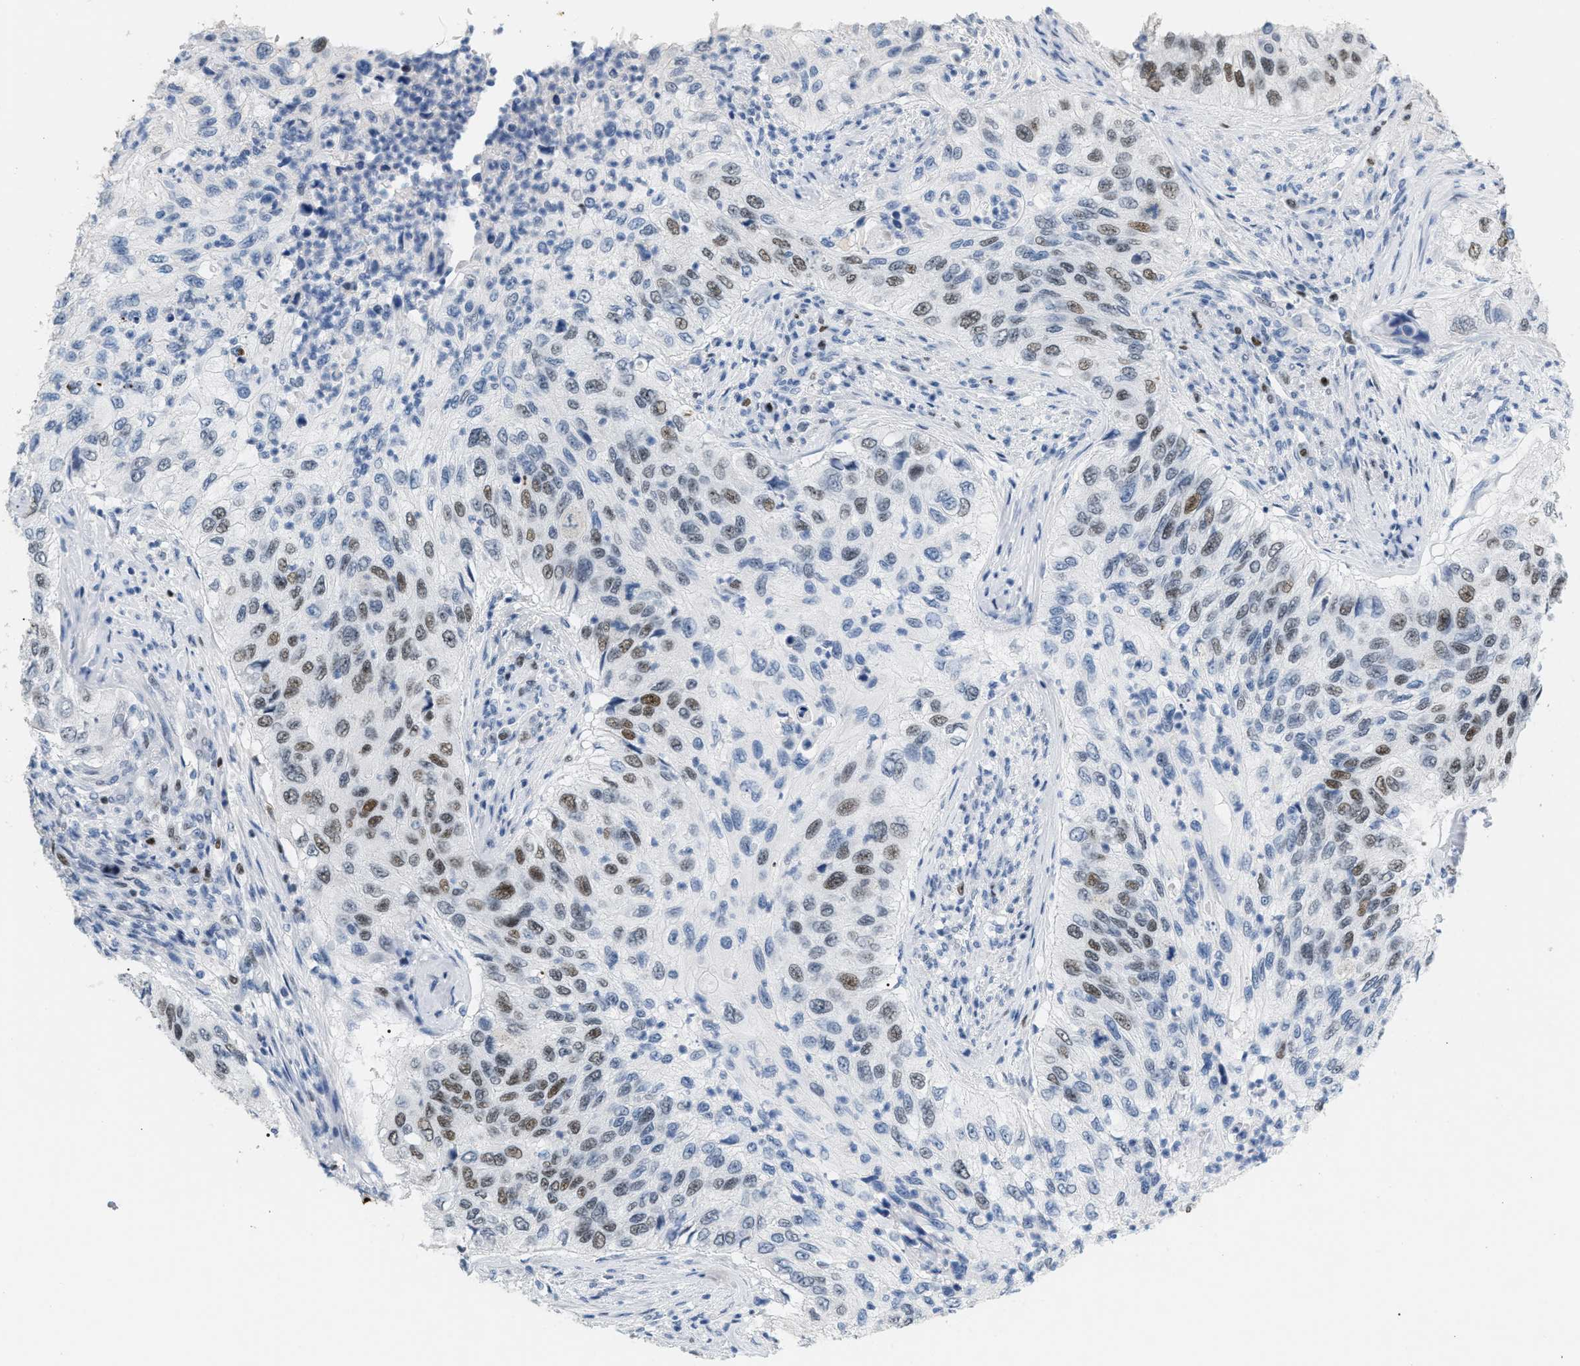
{"staining": {"intensity": "moderate", "quantity": "25%-75%", "location": "nuclear"}, "tissue": "urothelial cancer", "cell_type": "Tumor cells", "image_type": "cancer", "snomed": [{"axis": "morphology", "description": "Urothelial carcinoma, High grade"}, {"axis": "topography", "description": "Urinary bladder"}], "caption": "Immunohistochemical staining of human urothelial cancer demonstrates medium levels of moderate nuclear protein positivity in approximately 25%-75% of tumor cells.", "gene": "MCM7", "patient": {"sex": "female", "age": 60}}